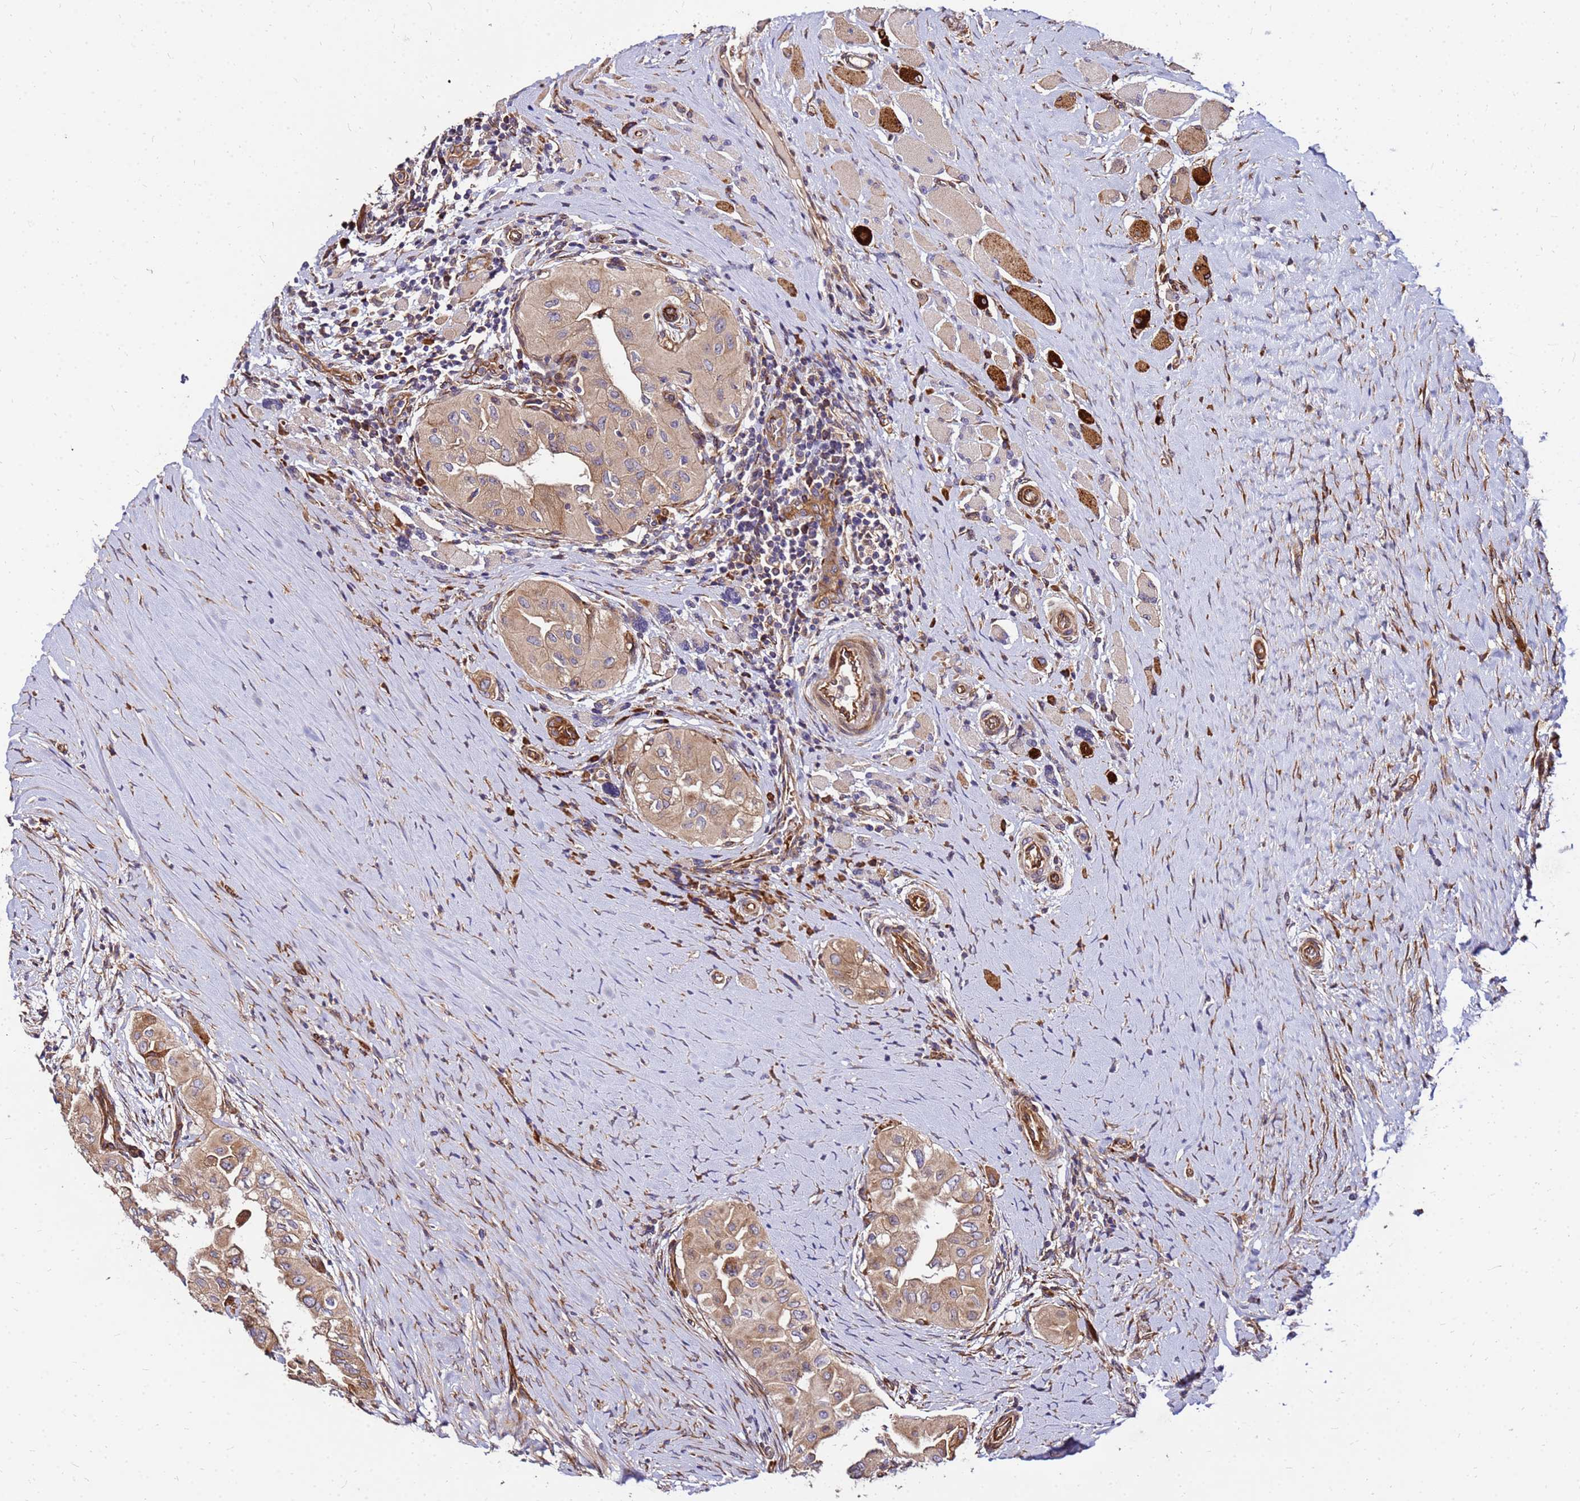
{"staining": {"intensity": "moderate", "quantity": ">75%", "location": "cytoplasmic/membranous"}, "tissue": "thyroid cancer", "cell_type": "Tumor cells", "image_type": "cancer", "snomed": [{"axis": "morphology", "description": "Papillary adenocarcinoma, NOS"}, {"axis": "topography", "description": "Thyroid gland"}], "caption": "Protein analysis of thyroid papillary adenocarcinoma tissue shows moderate cytoplasmic/membranous positivity in approximately >75% of tumor cells.", "gene": "WWC2", "patient": {"sex": "female", "age": 59}}